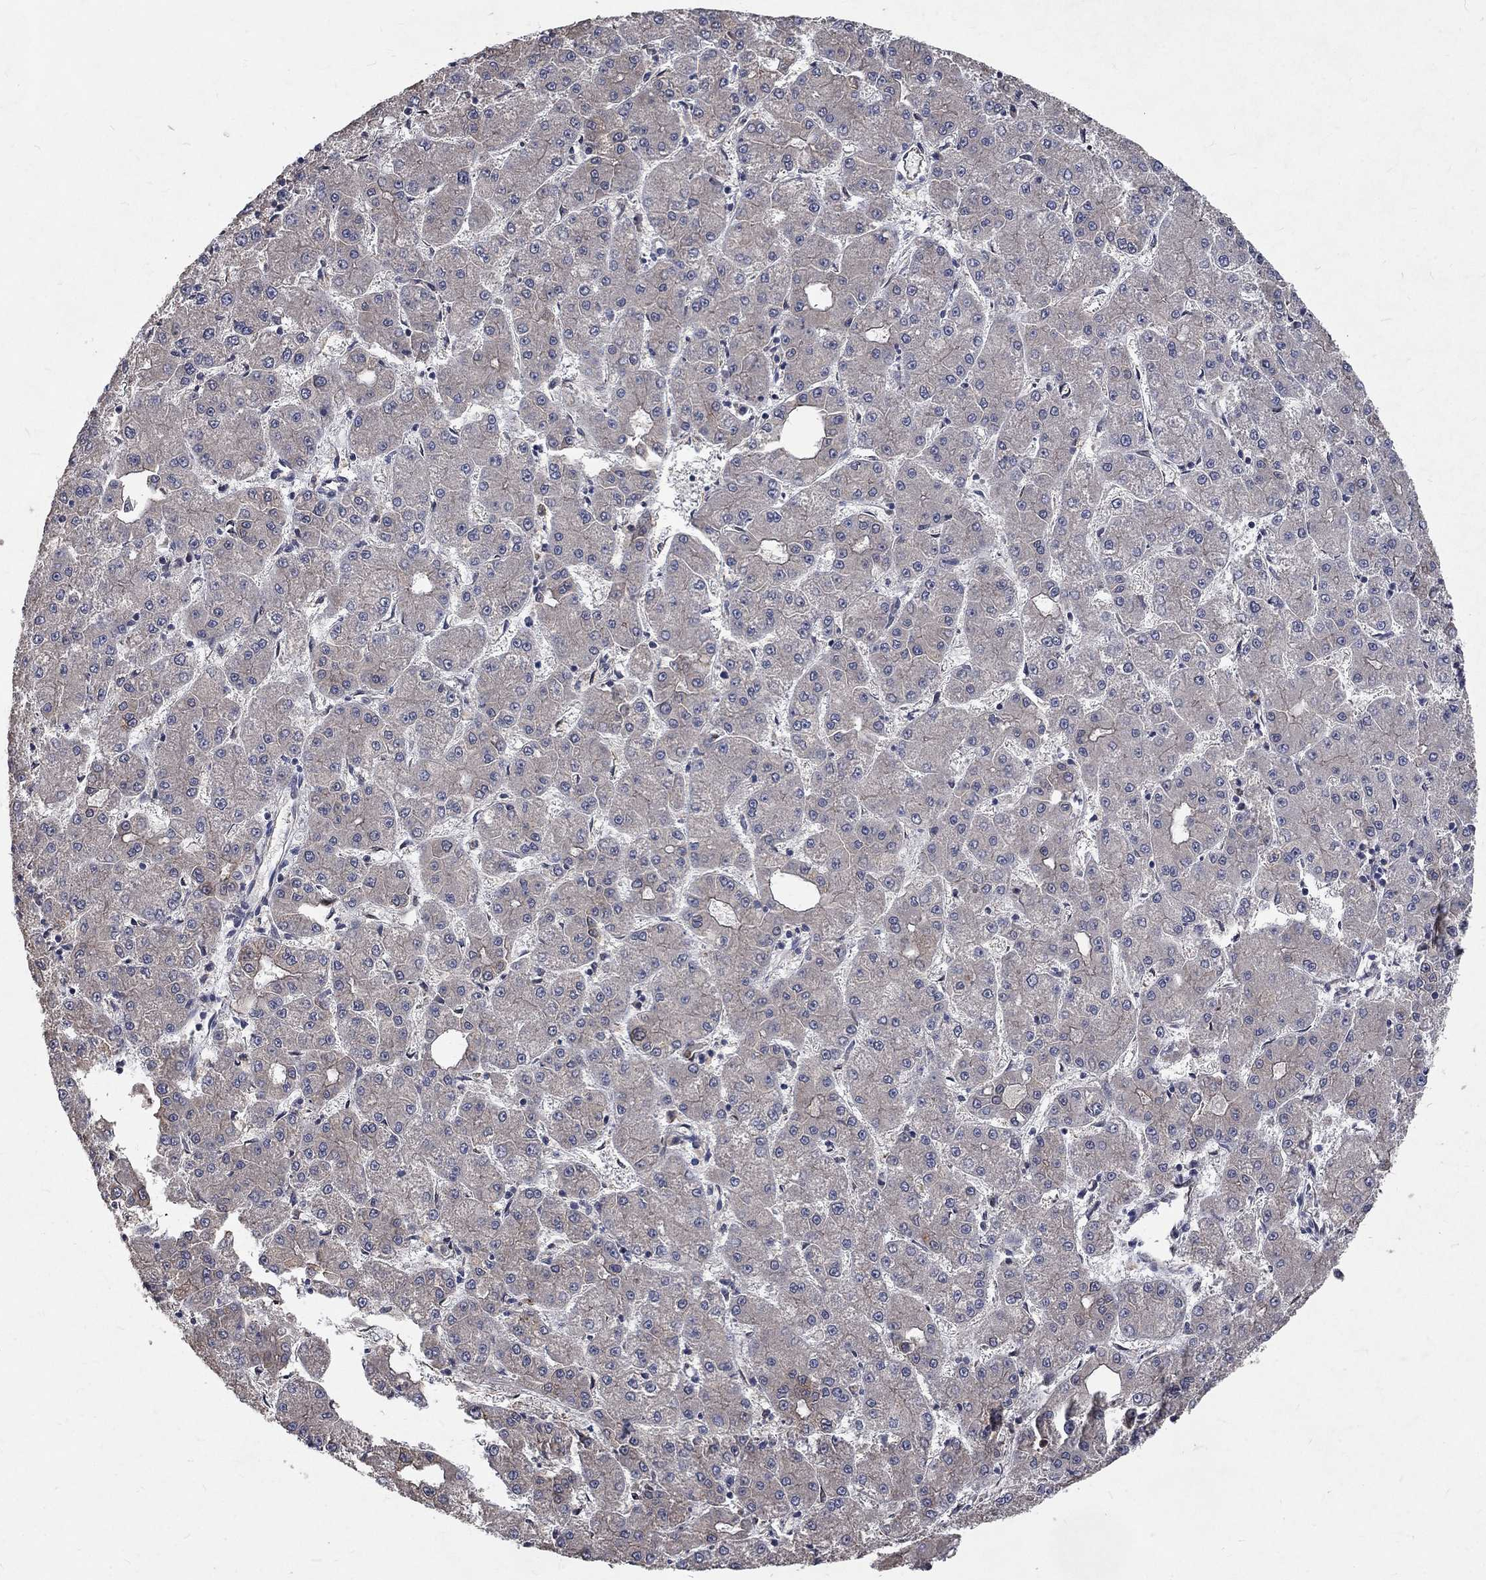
{"staining": {"intensity": "negative", "quantity": "none", "location": "none"}, "tissue": "liver cancer", "cell_type": "Tumor cells", "image_type": "cancer", "snomed": [{"axis": "morphology", "description": "Carcinoma, Hepatocellular, NOS"}, {"axis": "topography", "description": "Liver"}], "caption": "DAB (3,3'-diaminobenzidine) immunohistochemical staining of human liver cancer shows no significant positivity in tumor cells.", "gene": "CHST5", "patient": {"sex": "male", "age": 73}}